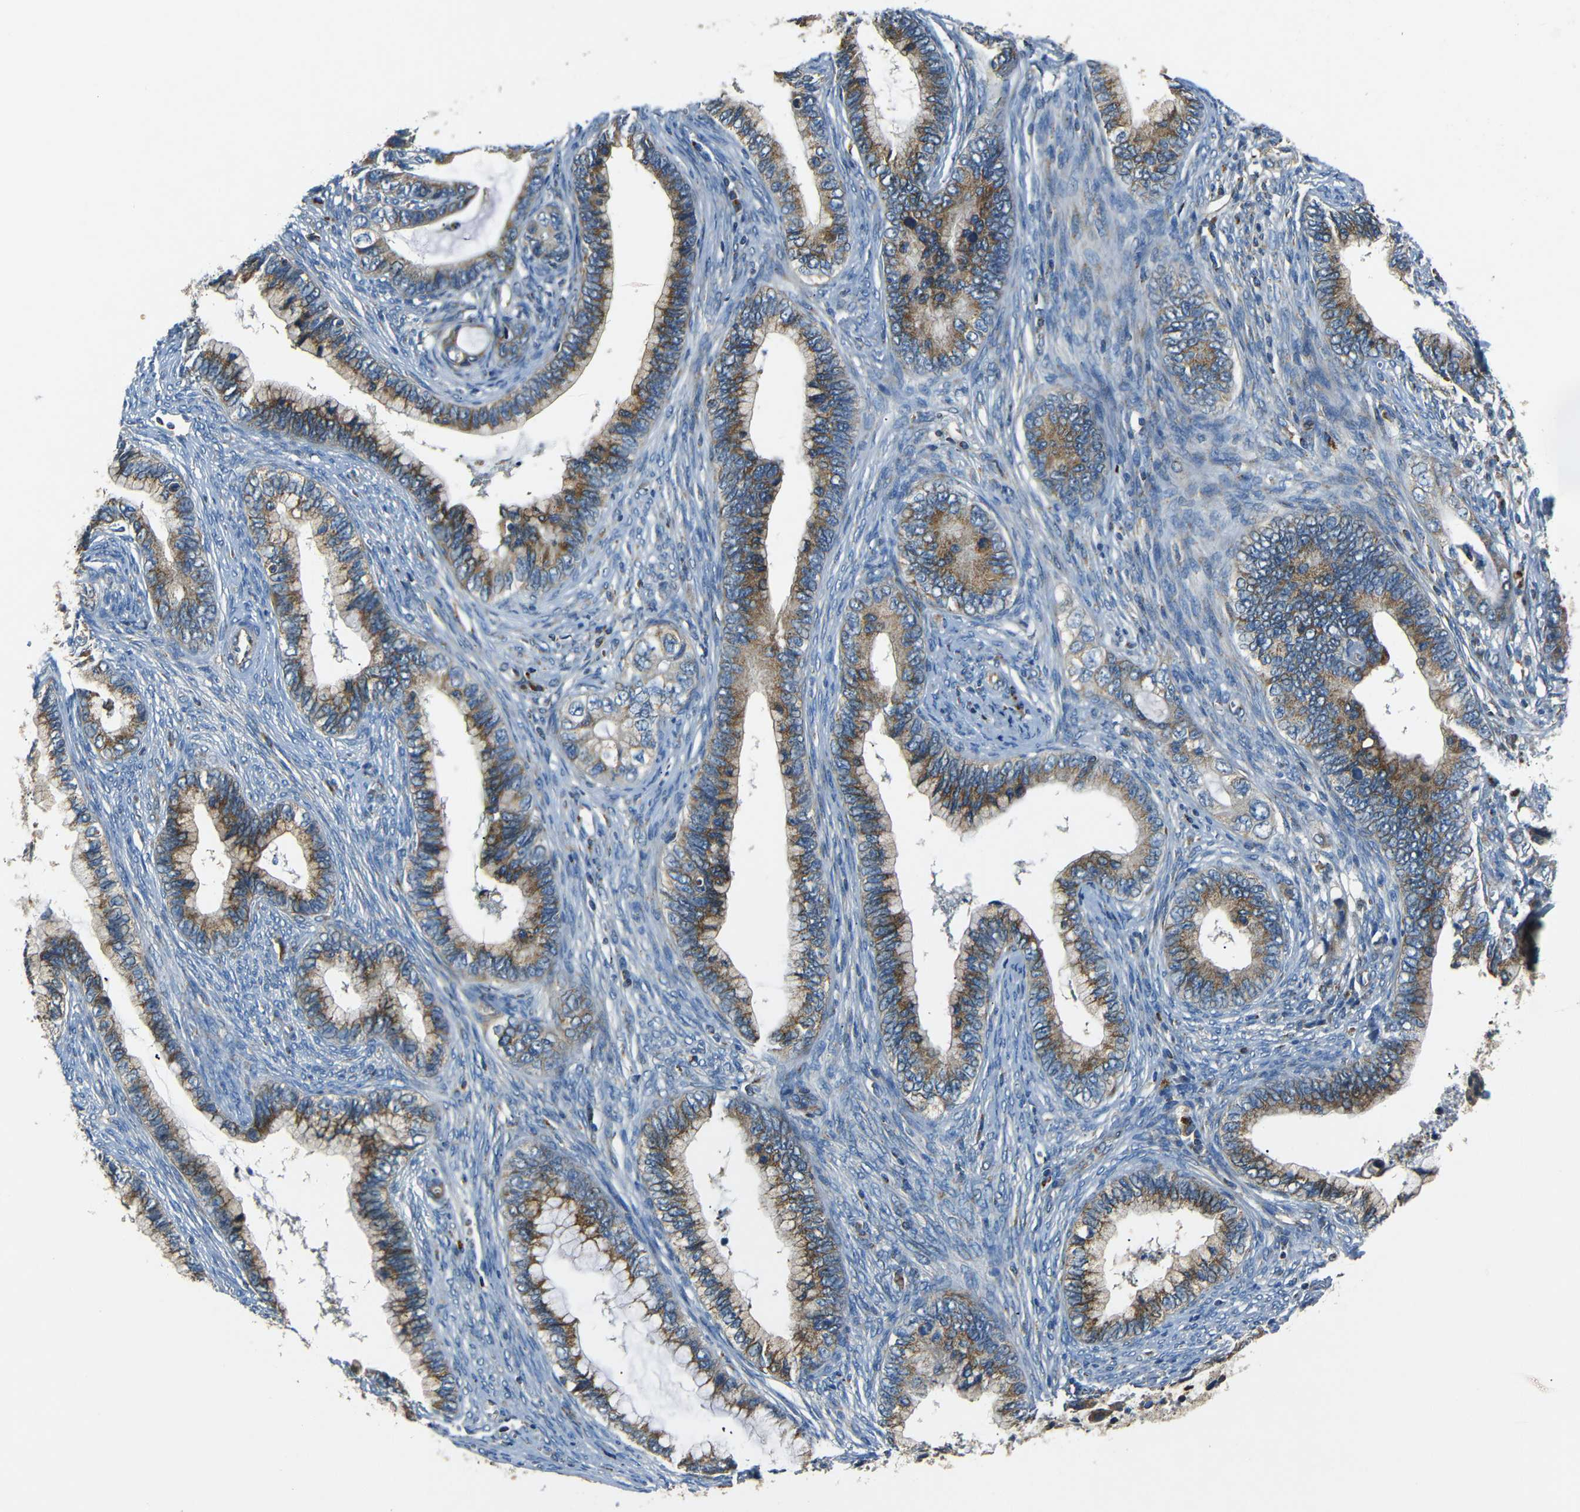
{"staining": {"intensity": "moderate", "quantity": ">75%", "location": "cytoplasmic/membranous"}, "tissue": "cervical cancer", "cell_type": "Tumor cells", "image_type": "cancer", "snomed": [{"axis": "morphology", "description": "Adenocarcinoma, NOS"}, {"axis": "topography", "description": "Cervix"}], "caption": "Brown immunohistochemical staining in cervical adenocarcinoma displays moderate cytoplasmic/membranous positivity in approximately >75% of tumor cells. (DAB IHC with brightfield microscopy, high magnification).", "gene": "NETO2", "patient": {"sex": "female", "age": 44}}